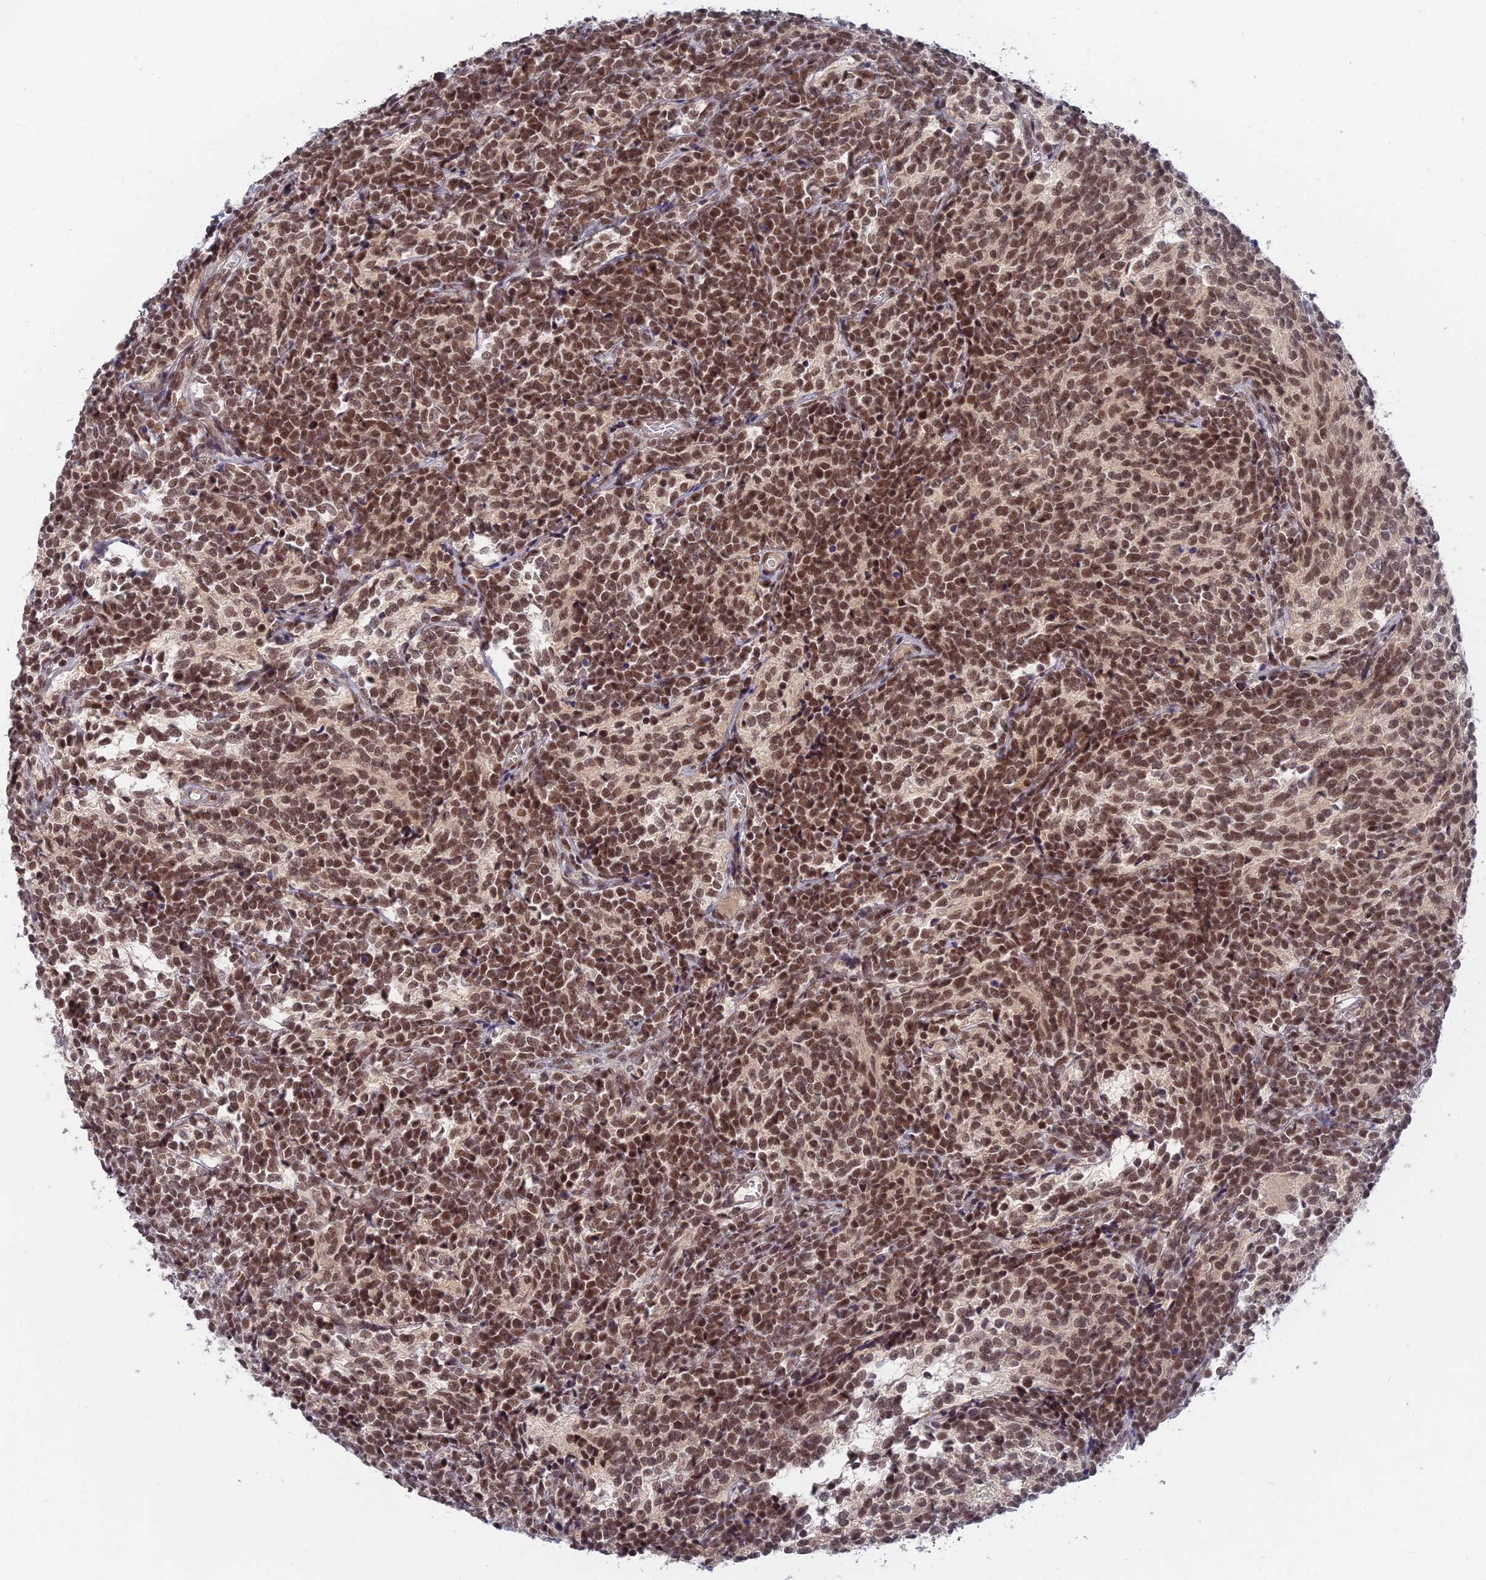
{"staining": {"intensity": "strong", "quantity": ">75%", "location": "nuclear"}, "tissue": "glioma", "cell_type": "Tumor cells", "image_type": "cancer", "snomed": [{"axis": "morphology", "description": "Glioma, malignant, Low grade"}, {"axis": "topography", "description": "Brain"}], "caption": "The photomicrograph reveals immunohistochemical staining of malignant glioma (low-grade). There is strong nuclear positivity is present in approximately >75% of tumor cells.", "gene": "TCEA2", "patient": {"sex": "female", "age": 1}}